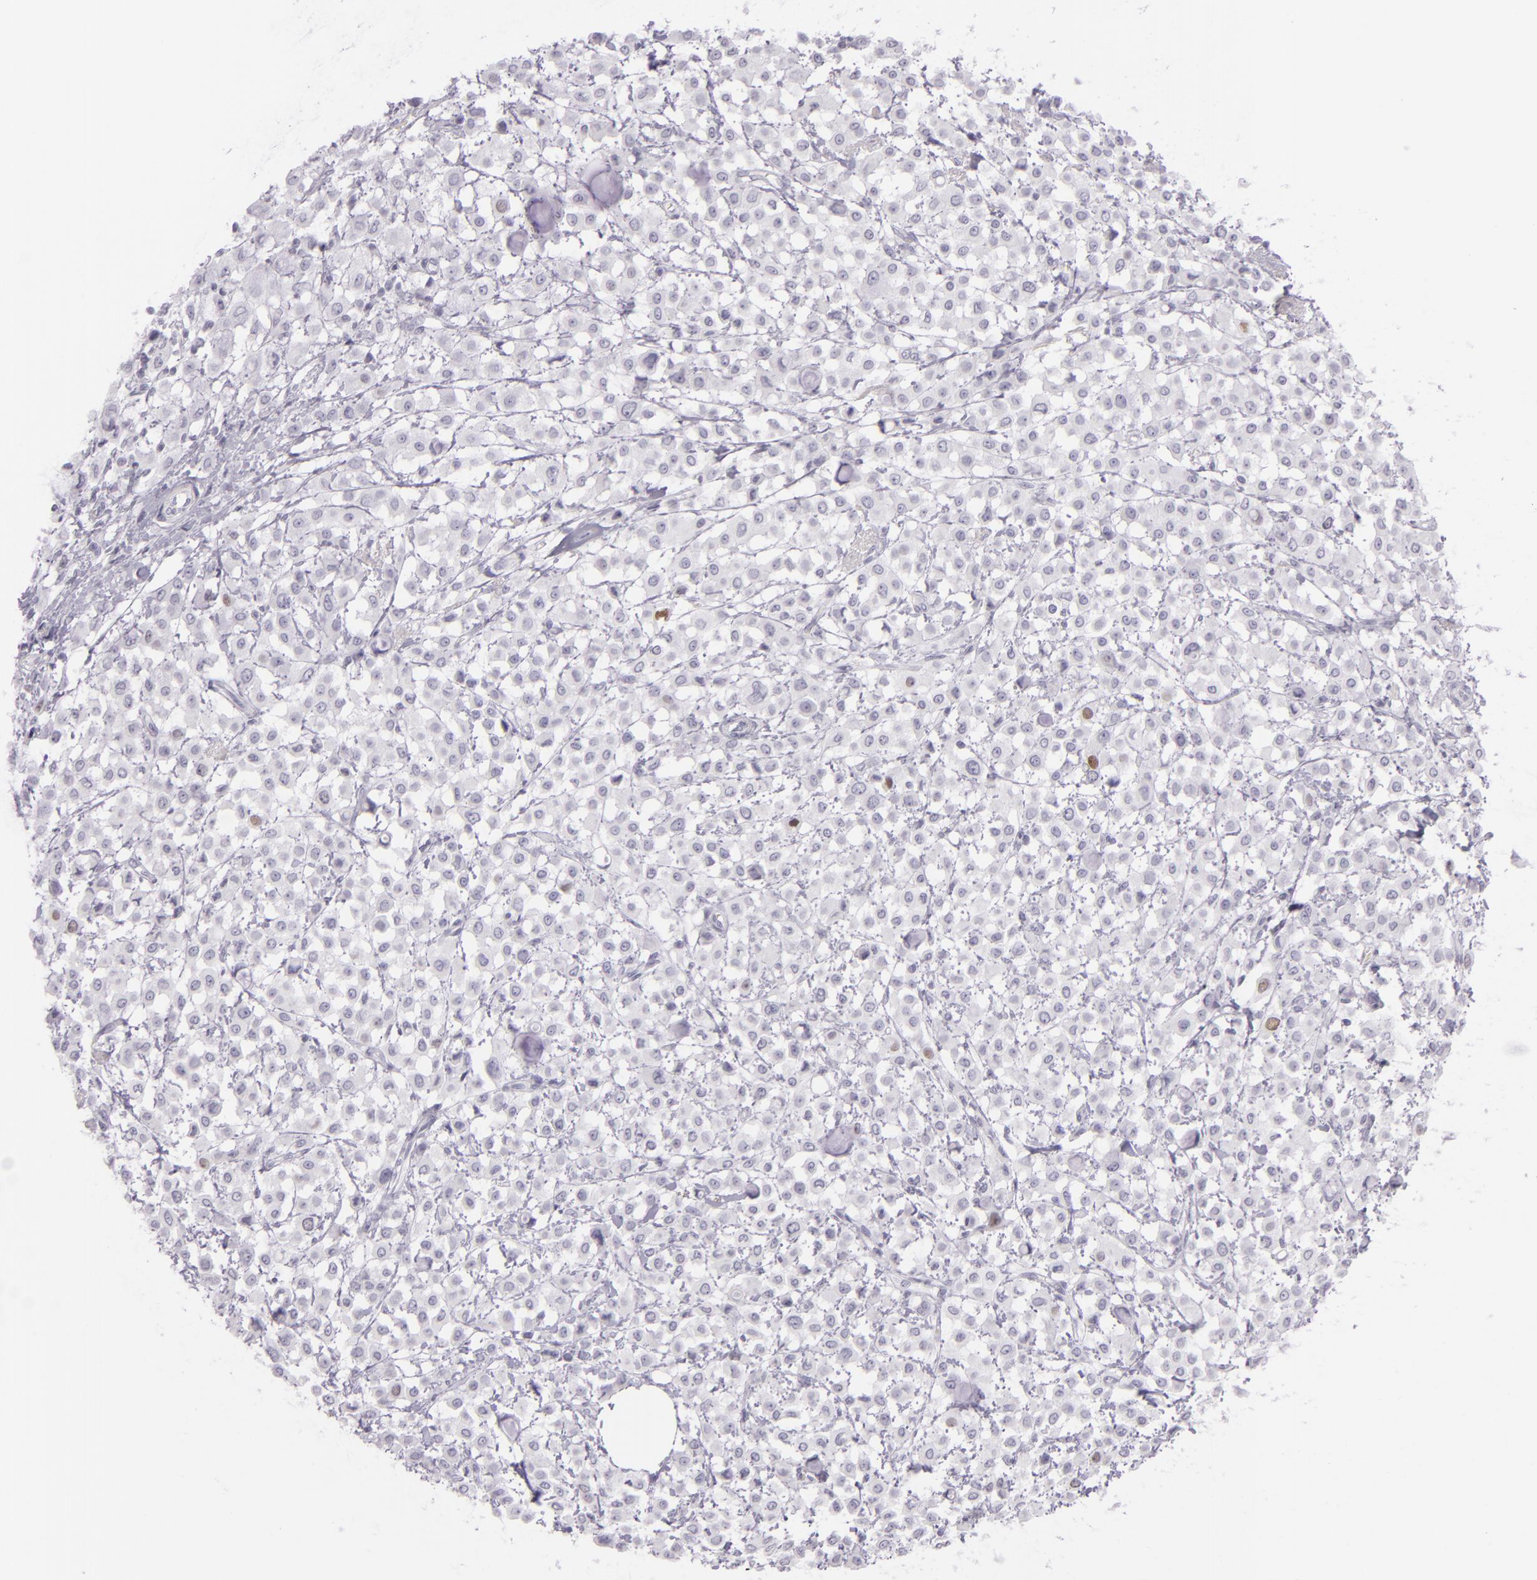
{"staining": {"intensity": "negative", "quantity": "none", "location": "none"}, "tissue": "breast cancer", "cell_type": "Tumor cells", "image_type": "cancer", "snomed": [{"axis": "morphology", "description": "Lobular carcinoma"}, {"axis": "topography", "description": "Breast"}], "caption": "Immunohistochemistry (IHC) photomicrograph of neoplastic tissue: breast cancer stained with DAB (3,3'-diaminobenzidine) displays no significant protein staining in tumor cells.", "gene": "MCM3", "patient": {"sex": "female", "age": 85}}